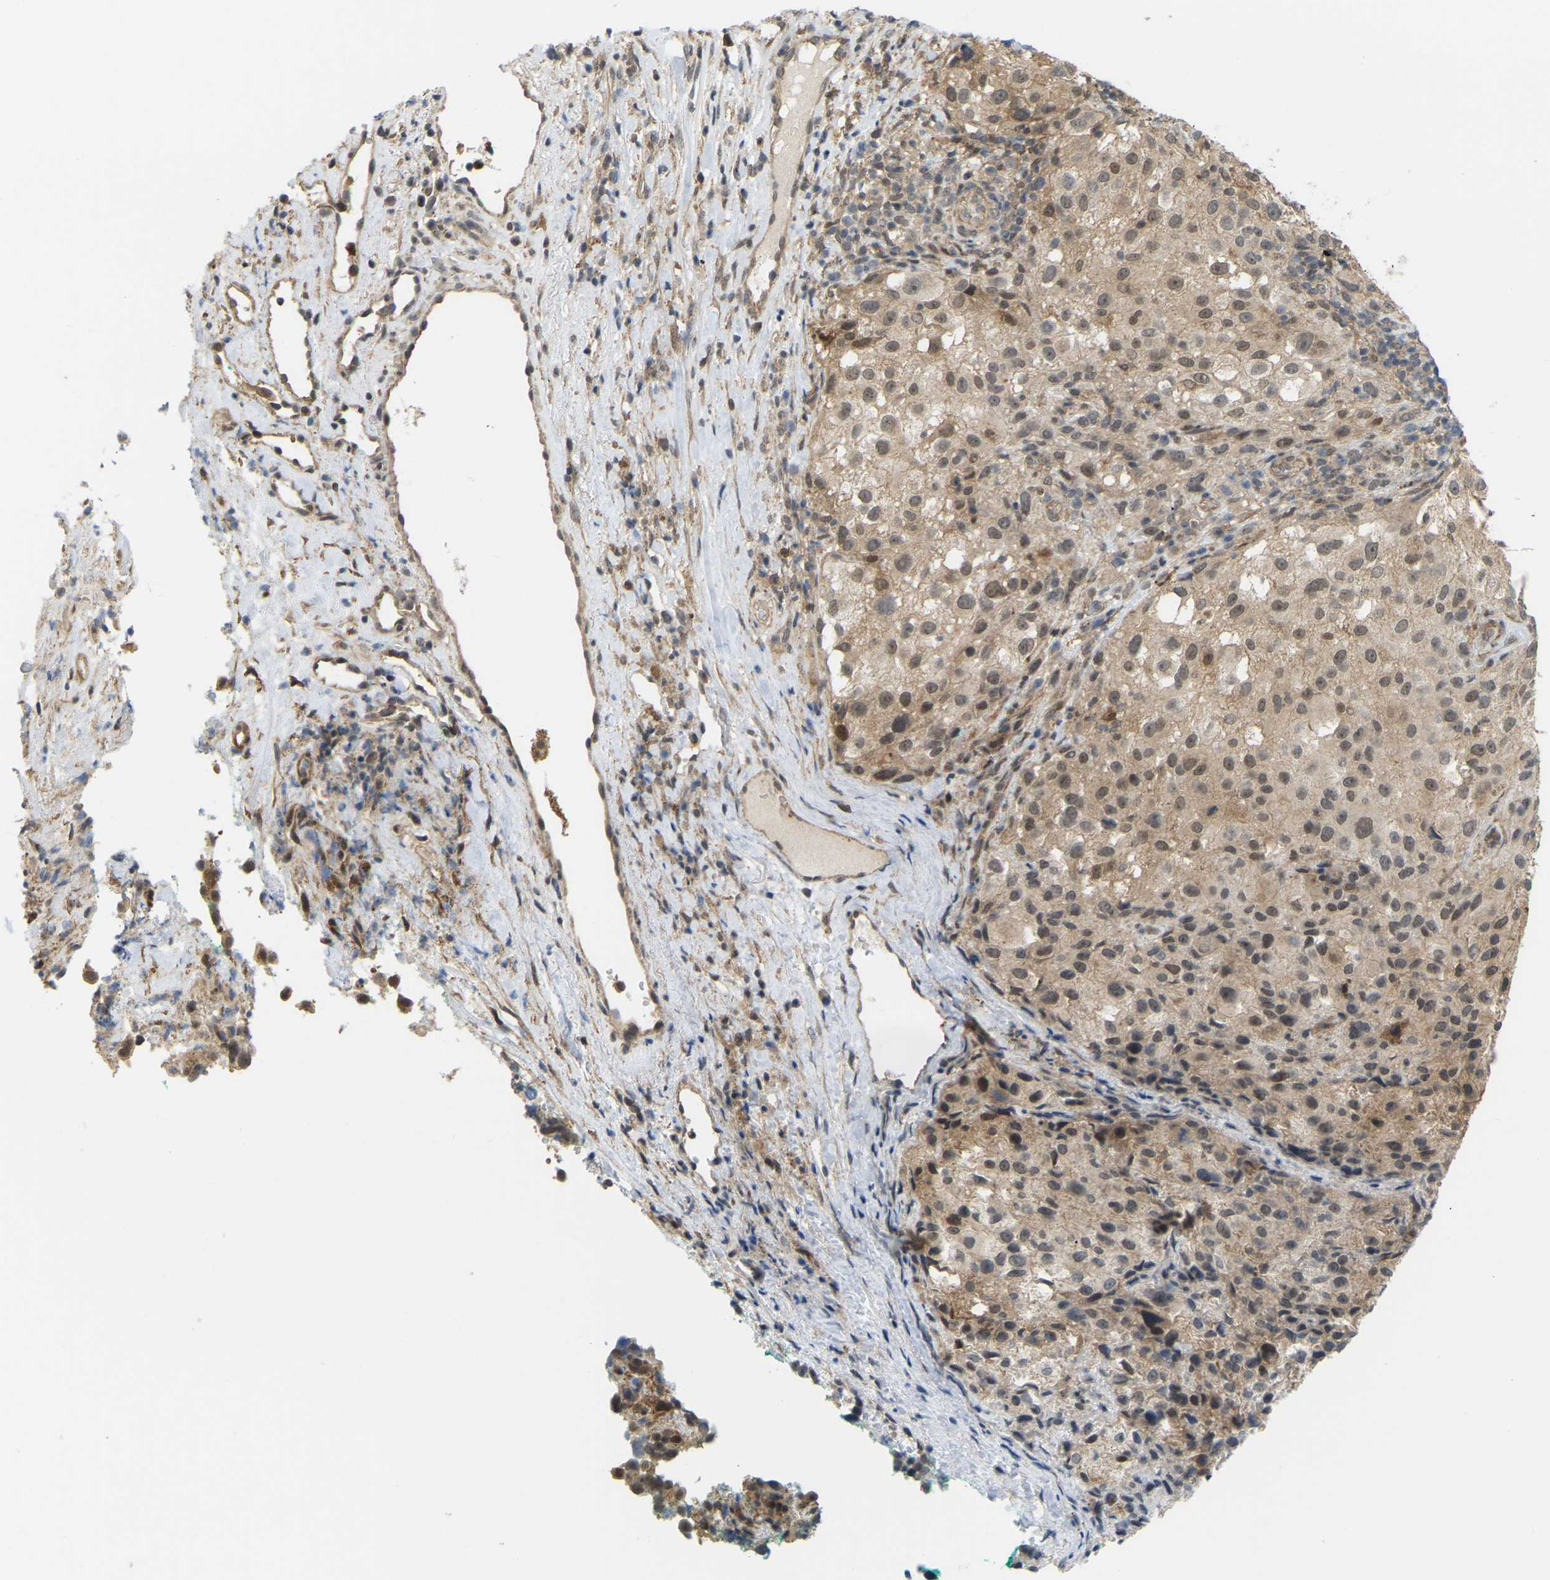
{"staining": {"intensity": "moderate", "quantity": ">75%", "location": "cytoplasmic/membranous,nuclear"}, "tissue": "melanoma", "cell_type": "Tumor cells", "image_type": "cancer", "snomed": [{"axis": "morphology", "description": "Necrosis, NOS"}, {"axis": "morphology", "description": "Malignant melanoma, NOS"}, {"axis": "topography", "description": "Skin"}], "caption": "Immunohistochemical staining of melanoma exhibits medium levels of moderate cytoplasmic/membranous and nuclear protein staining in approximately >75% of tumor cells.", "gene": "SERPINB5", "patient": {"sex": "female", "age": 87}}